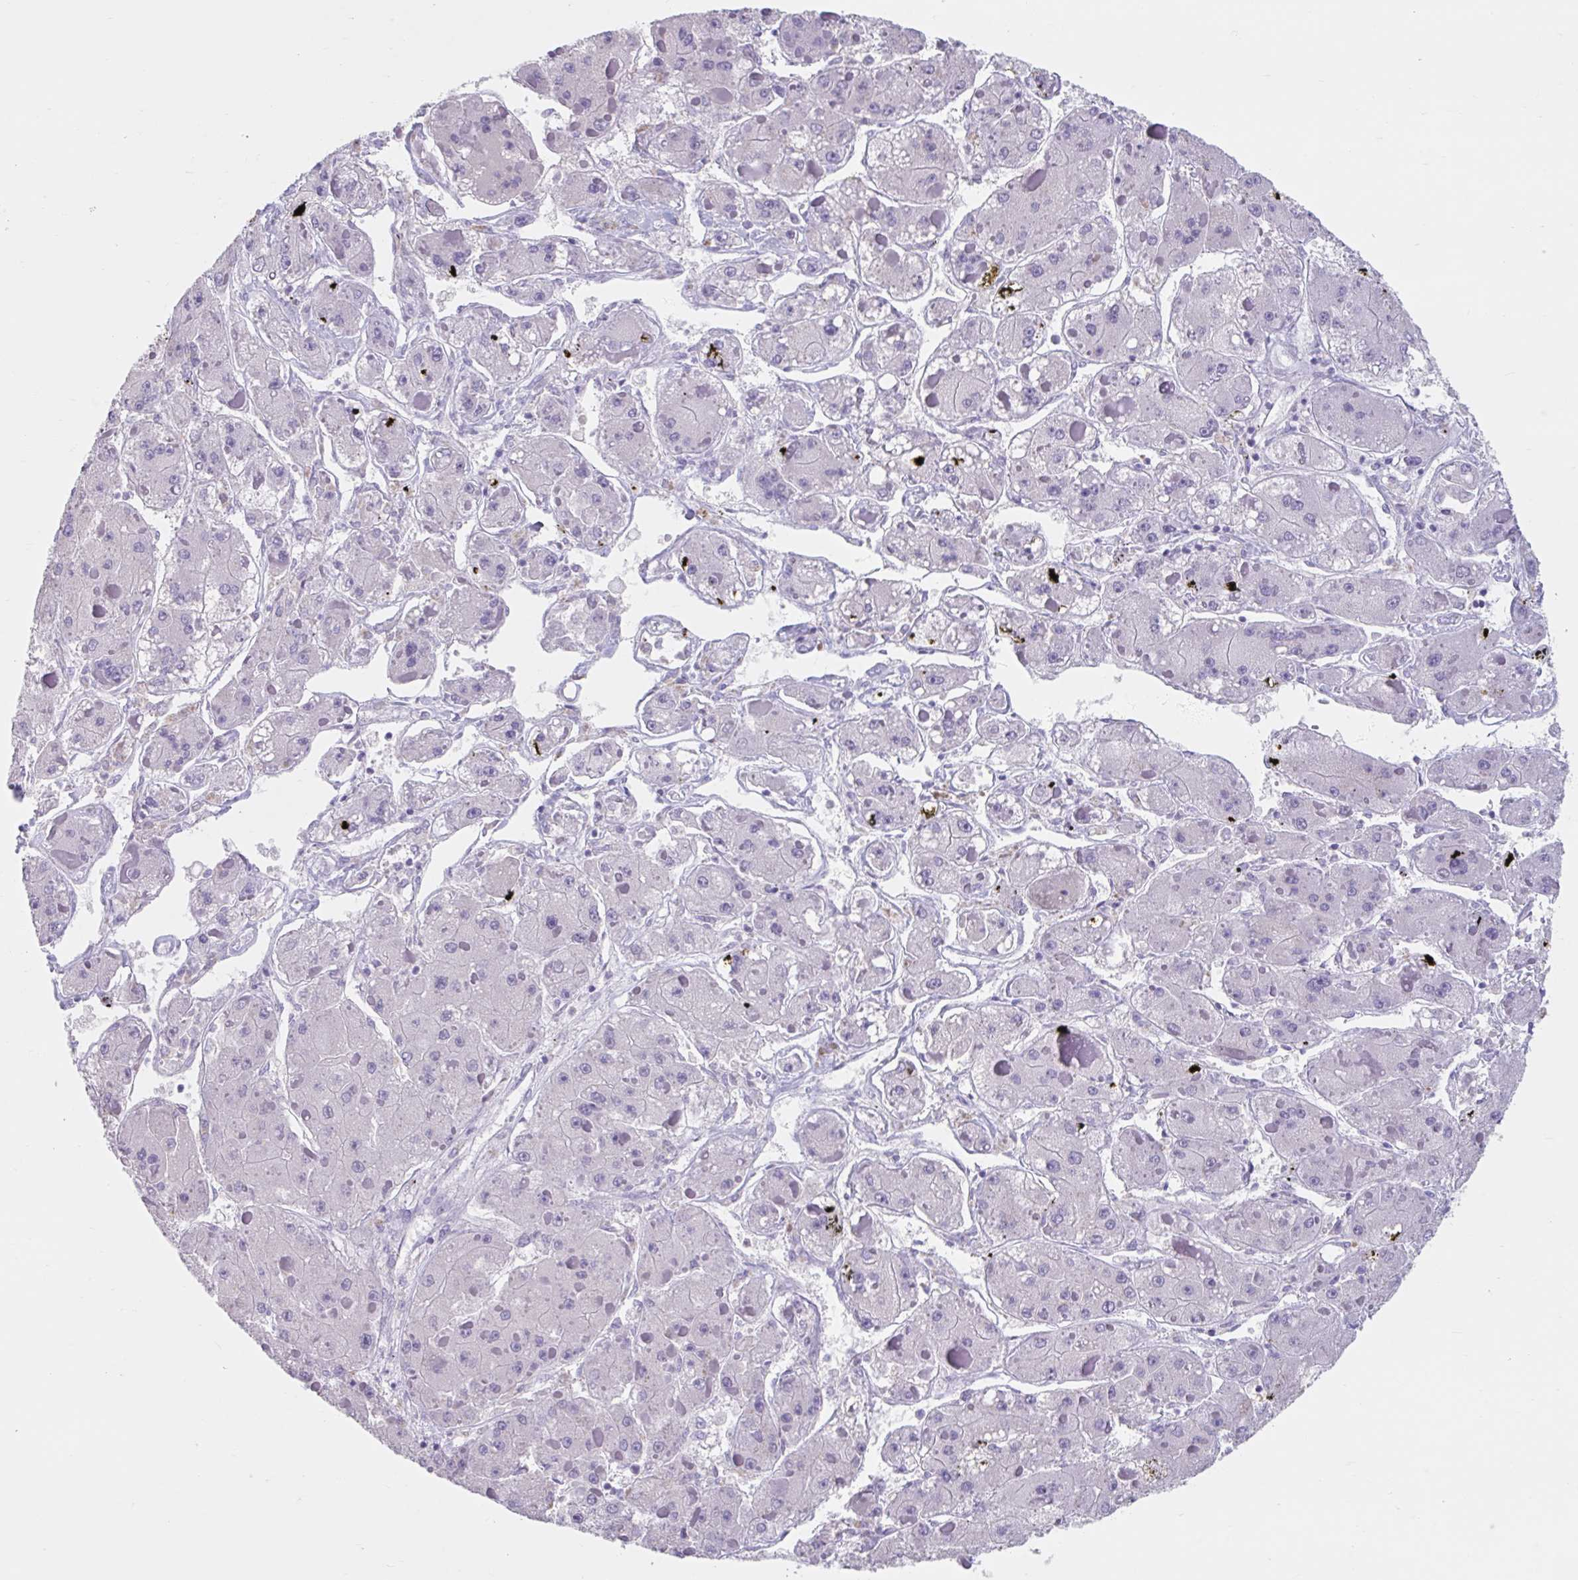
{"staining": {"intensity": "negative", "quantity": "none", "location": "none"}, "tissue": "liver cancer", "cell_type": "Tumor cells", "image_type": "cancer", "snomed": [{"axis": "morphology", "description": "Carcinoma, Hepatocellular, NOS"}, {"axis": "topography", "description": "Liver"}], "caption": "Tumor cells show no significant expression in liver cancer.", "gene": "GPR162", "patient": {"sex": "female", "age": 73}}